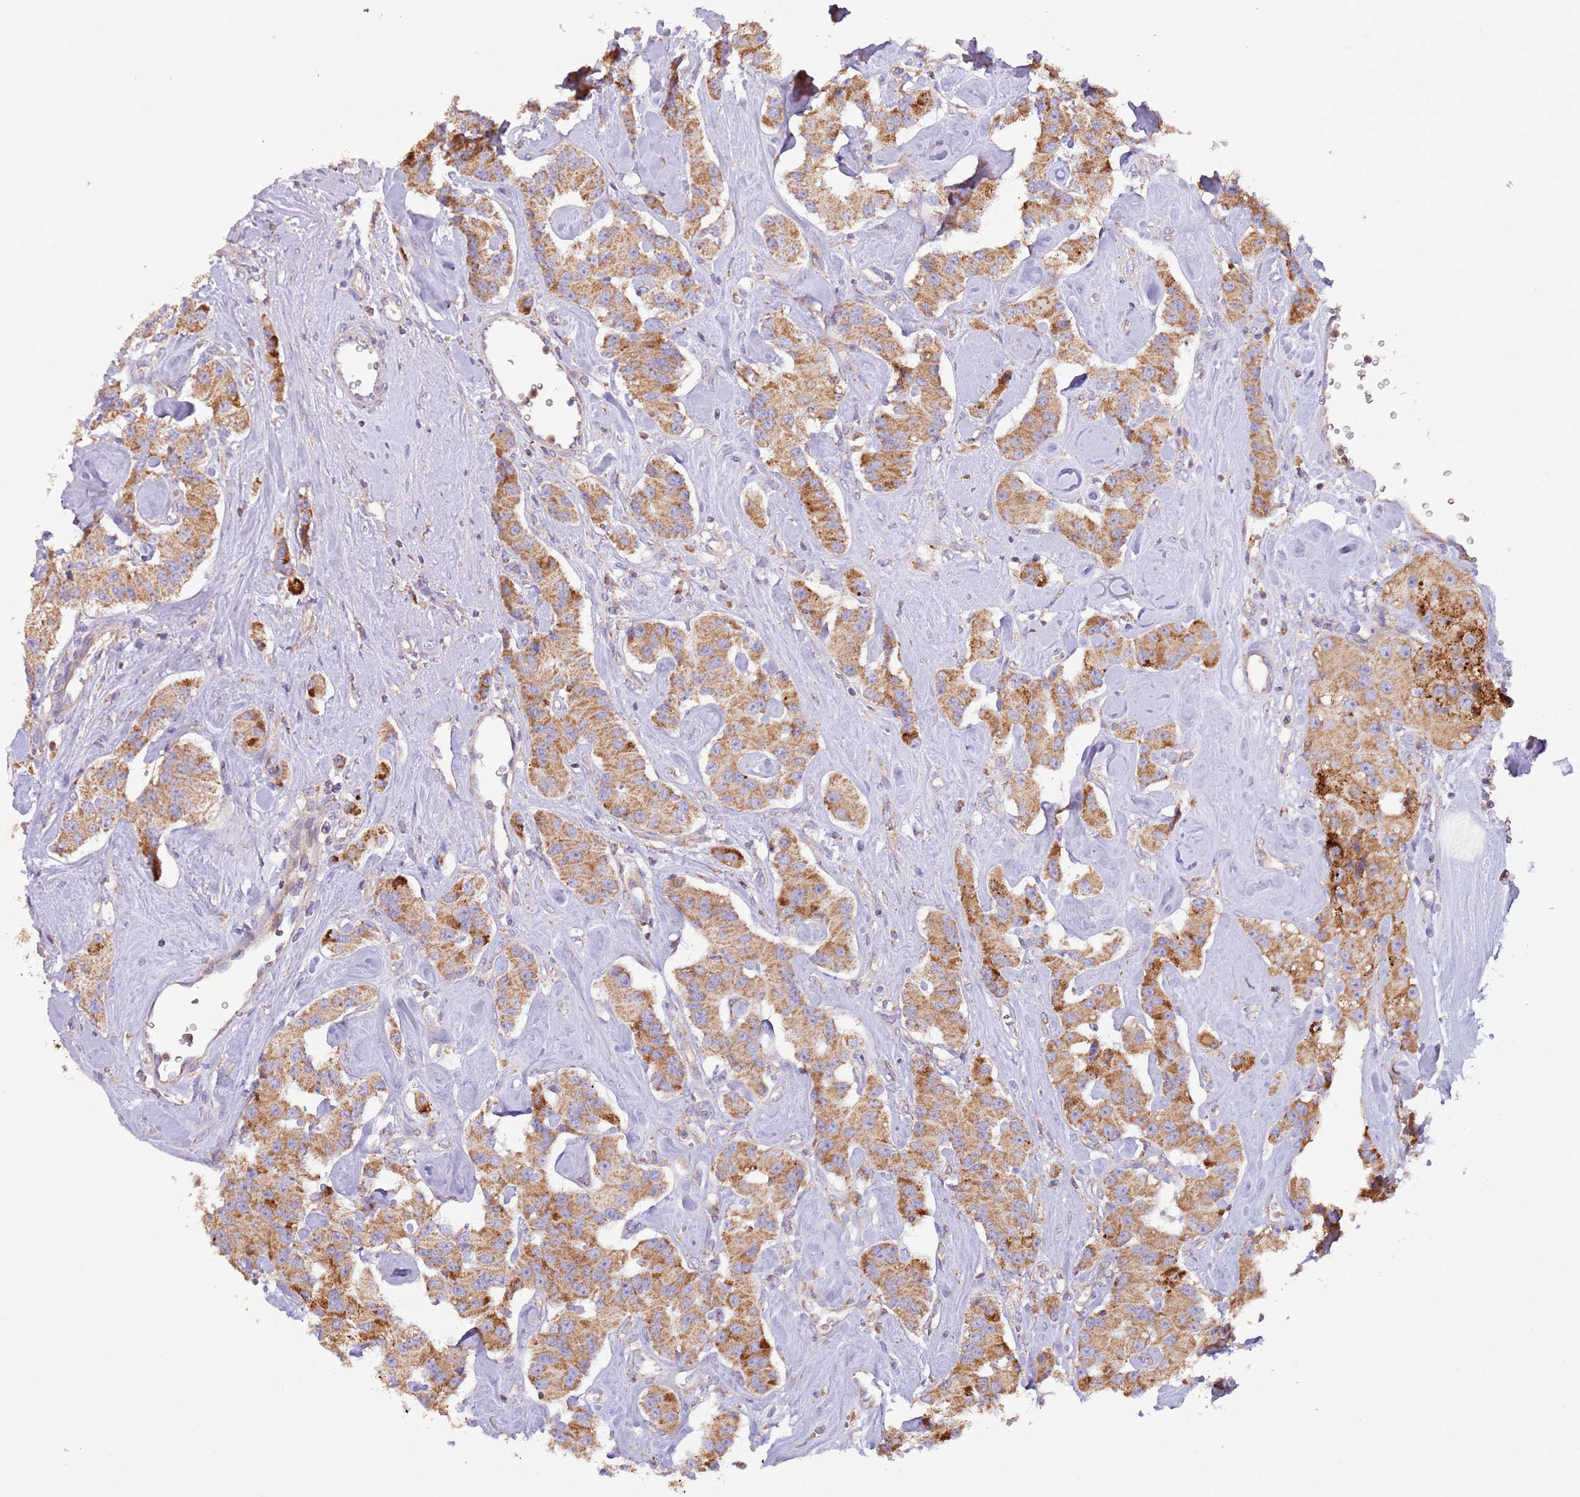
{"staining": {"intensity": "moderate", "quantity": ">75%", "location": "cytoplasmic/membranous"}, "tissue": "carcinoid", "cell_type": "Tumor cells", "image_type": "cancer", "snomed": [{"axis": "morphology", "description": "Carcinoid, malignant, NOS"}, {"axis": "topography", "description": "Pancreas"}], "caption": "Immunohistochemical staining of carcinoid (malignant) exhibits medium levels of moderate cytoplasmic/membranous staining in approximately >75% of tumor cells.", "gene": "DNAJA3", "patient": {"sex": "male", "age": 41}}